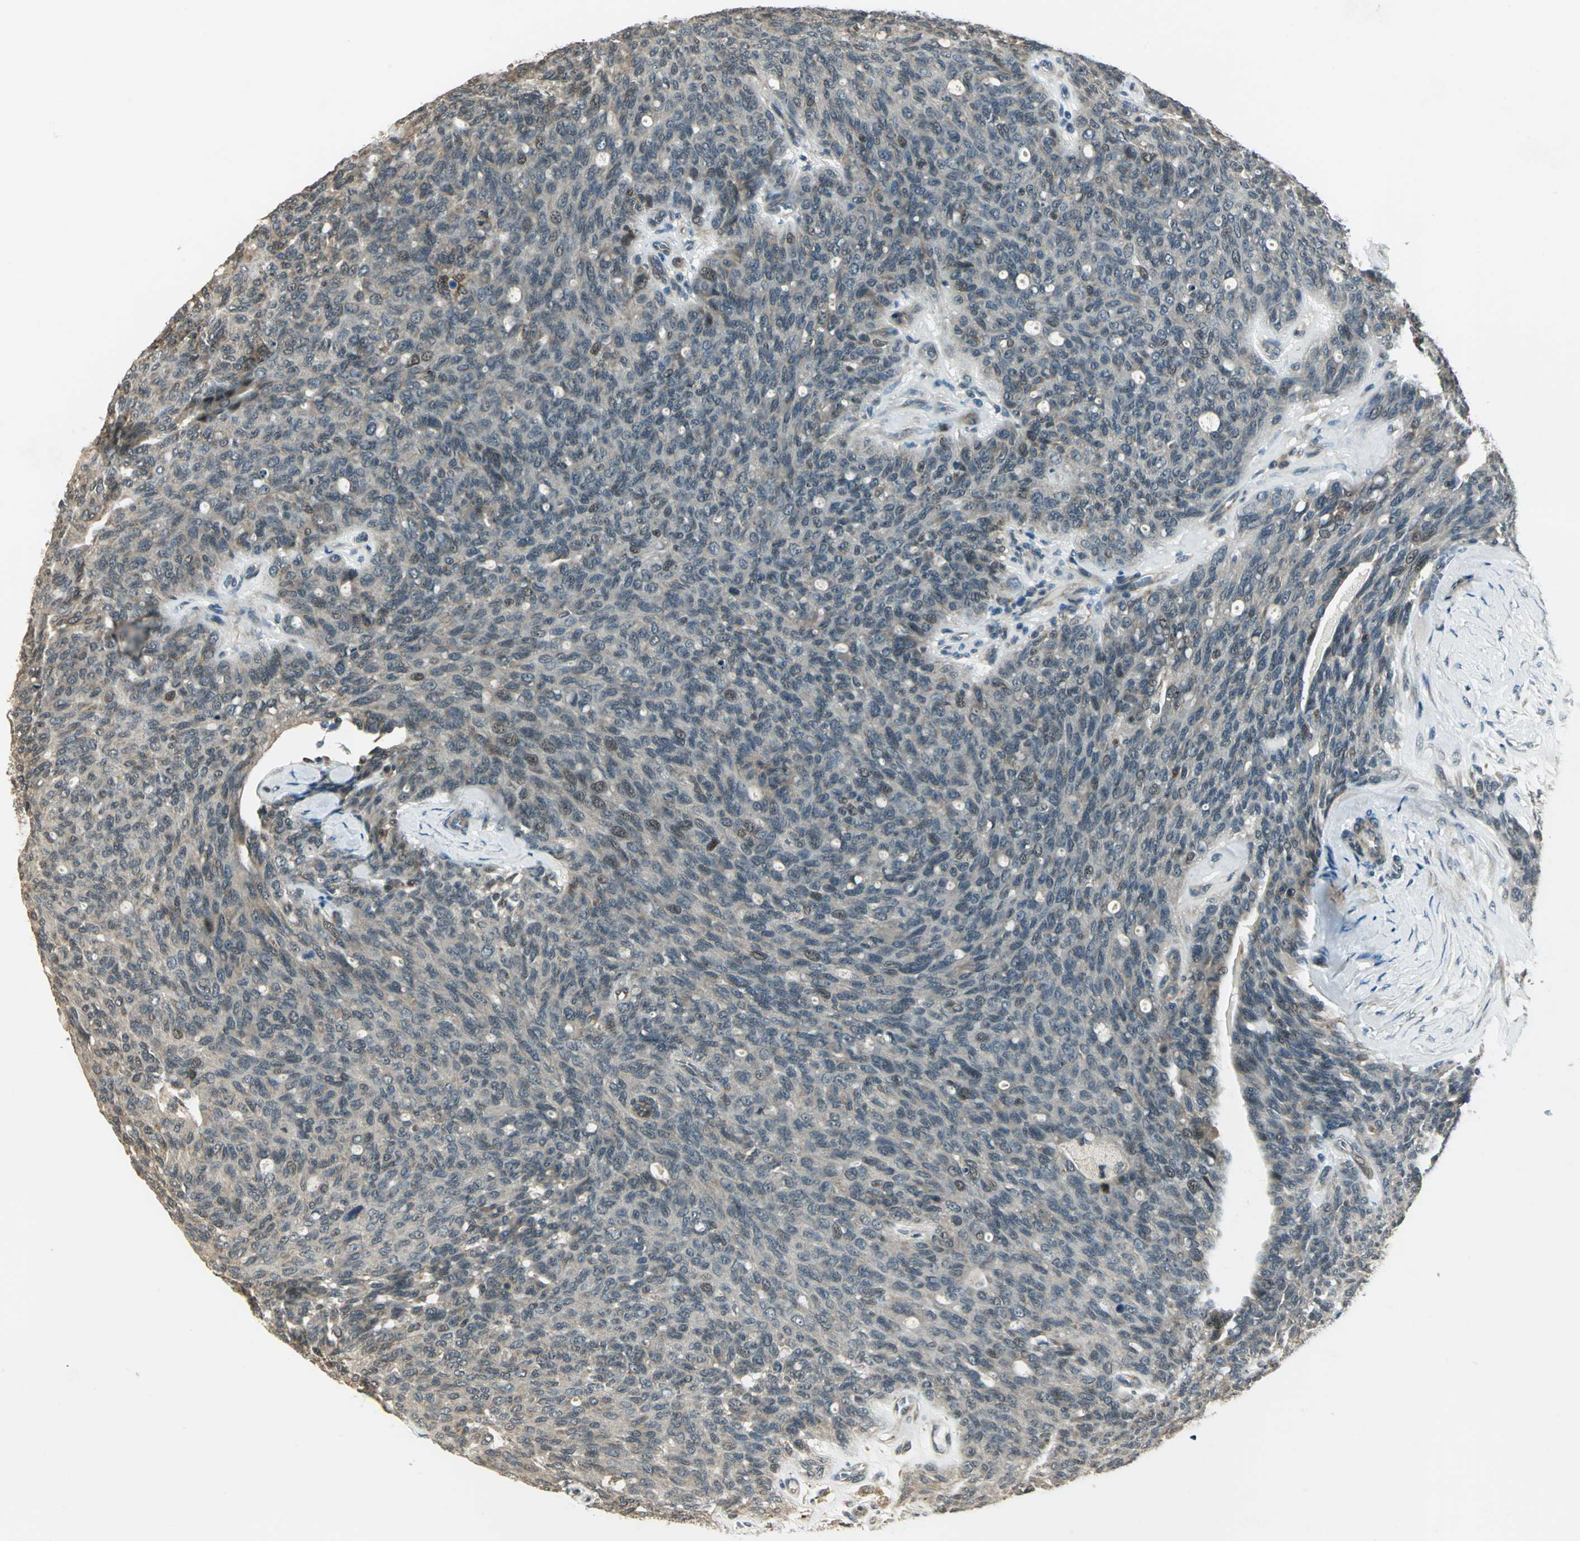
{"staining": {"intensity": "weak", "quantity": "25%-75%", "location": "cytoplasmic/membranous,nuclear"}, "tissue": "ovarian cancer", "cell_type": "Tumor cells", "image_type": "cancer", "snomed": [{"axis": "morphology", "description": "Carcinoma, endometroid"}, {"axis": "topography", "description": "Ovary"}], "caption": "A high-resolution image shows immunohistochemistry staining of ovarian cancer (endometroid carcinoma), which demonstrates weak cytoplasmic/membranous and nuclear staining in about 25%-75% of tumor cells. (DAB IHC, brown staining for protein, blue staining for nuclei).", "gene": "PLAGL2", "patient": {"sex": "female", "age": 60}}